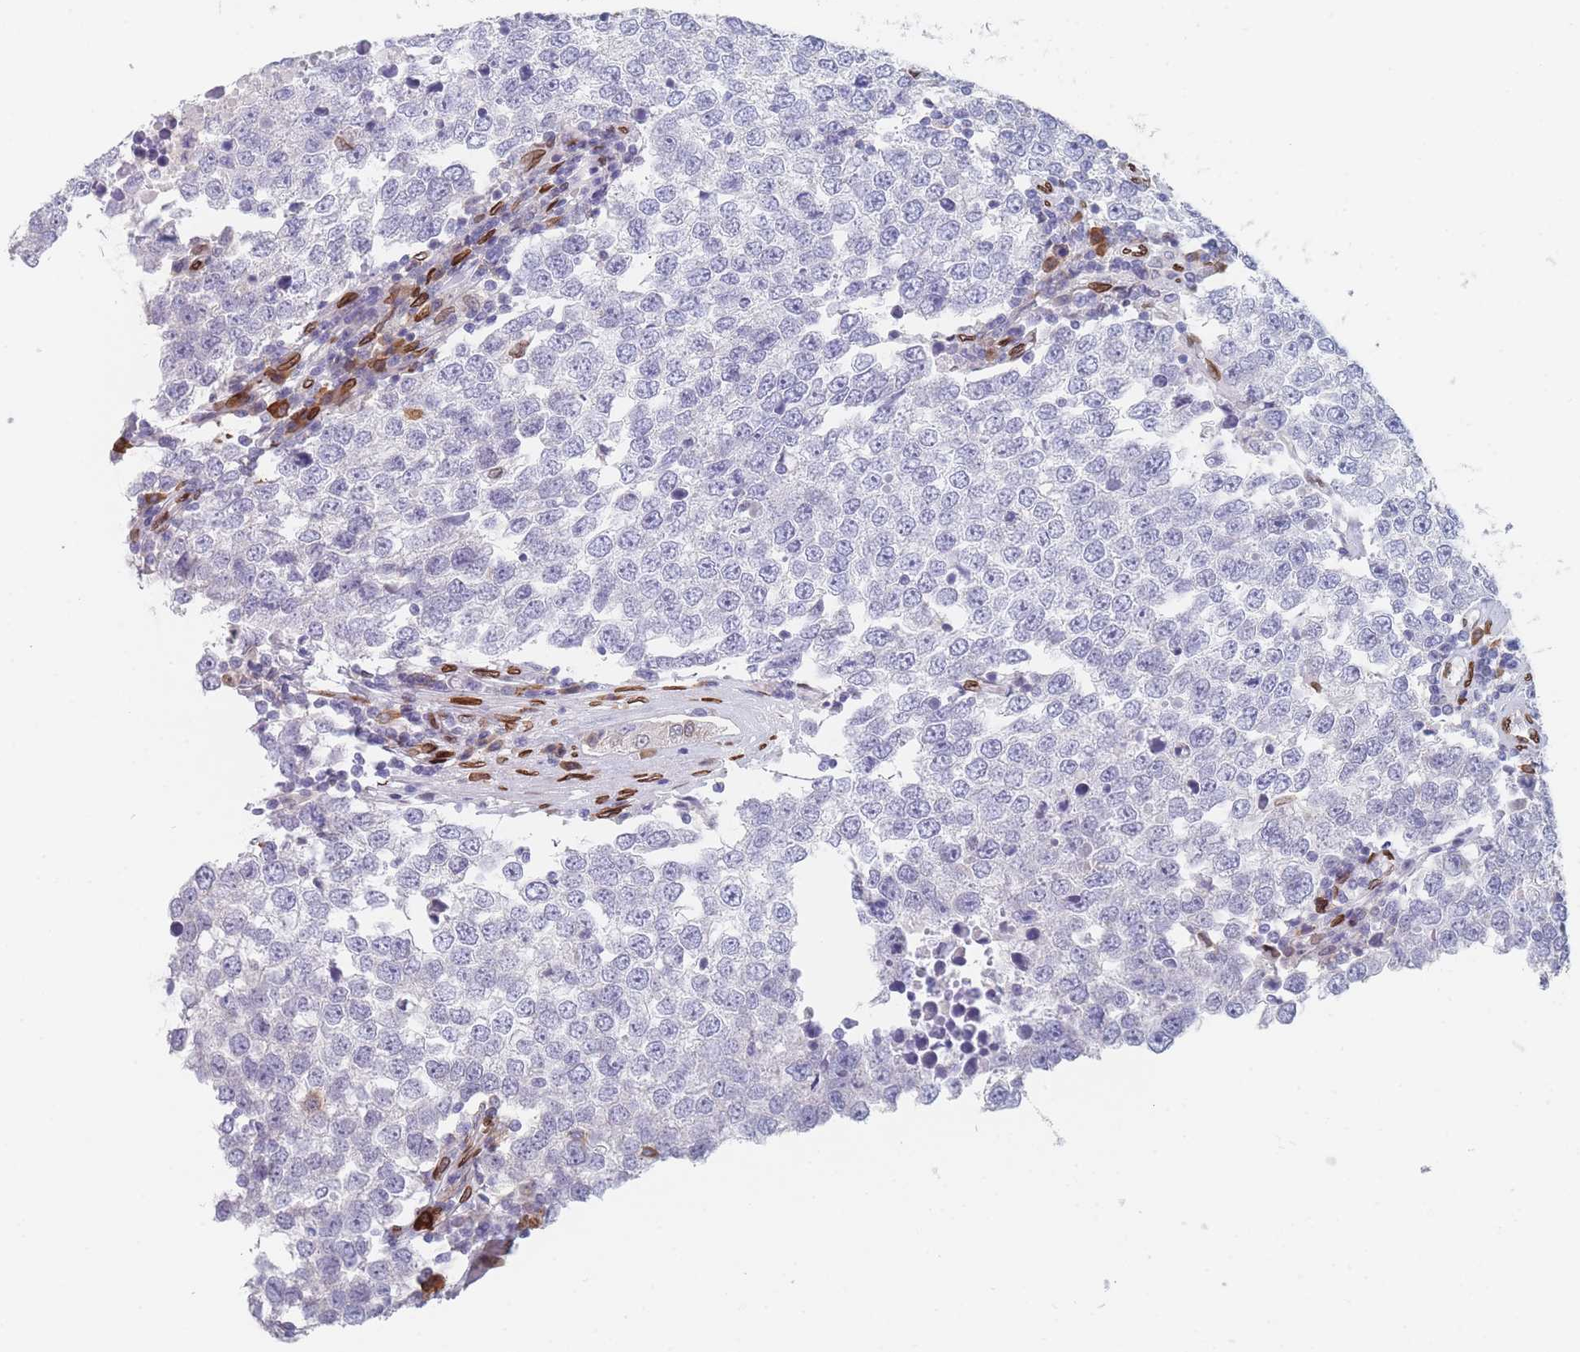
{"staining": {"intensity": "negative", "quantity": "none", "location": "none"}, "tissue": "testis cancer", "cell_type": "Tumor cells", "image_type": "cancer", "snomed": [{"axis": "morphology", "description": "Seminoma, NOS"}, {"axis": "morphology", "description": "Carcinoma, Embryonal, NOS"}, {"axis": "topography", "description": "Testis"}], "caption": "This photomicrograph is of embryonal carcinoma (testis) stained with immunohistochemistry (IHC) to label a protein in brown with the nuclei are counter-stained blue. There is no positivity in tumor cells.", "gene": "ZBTB1", "patient": {"sex": "male", "age": 28}}